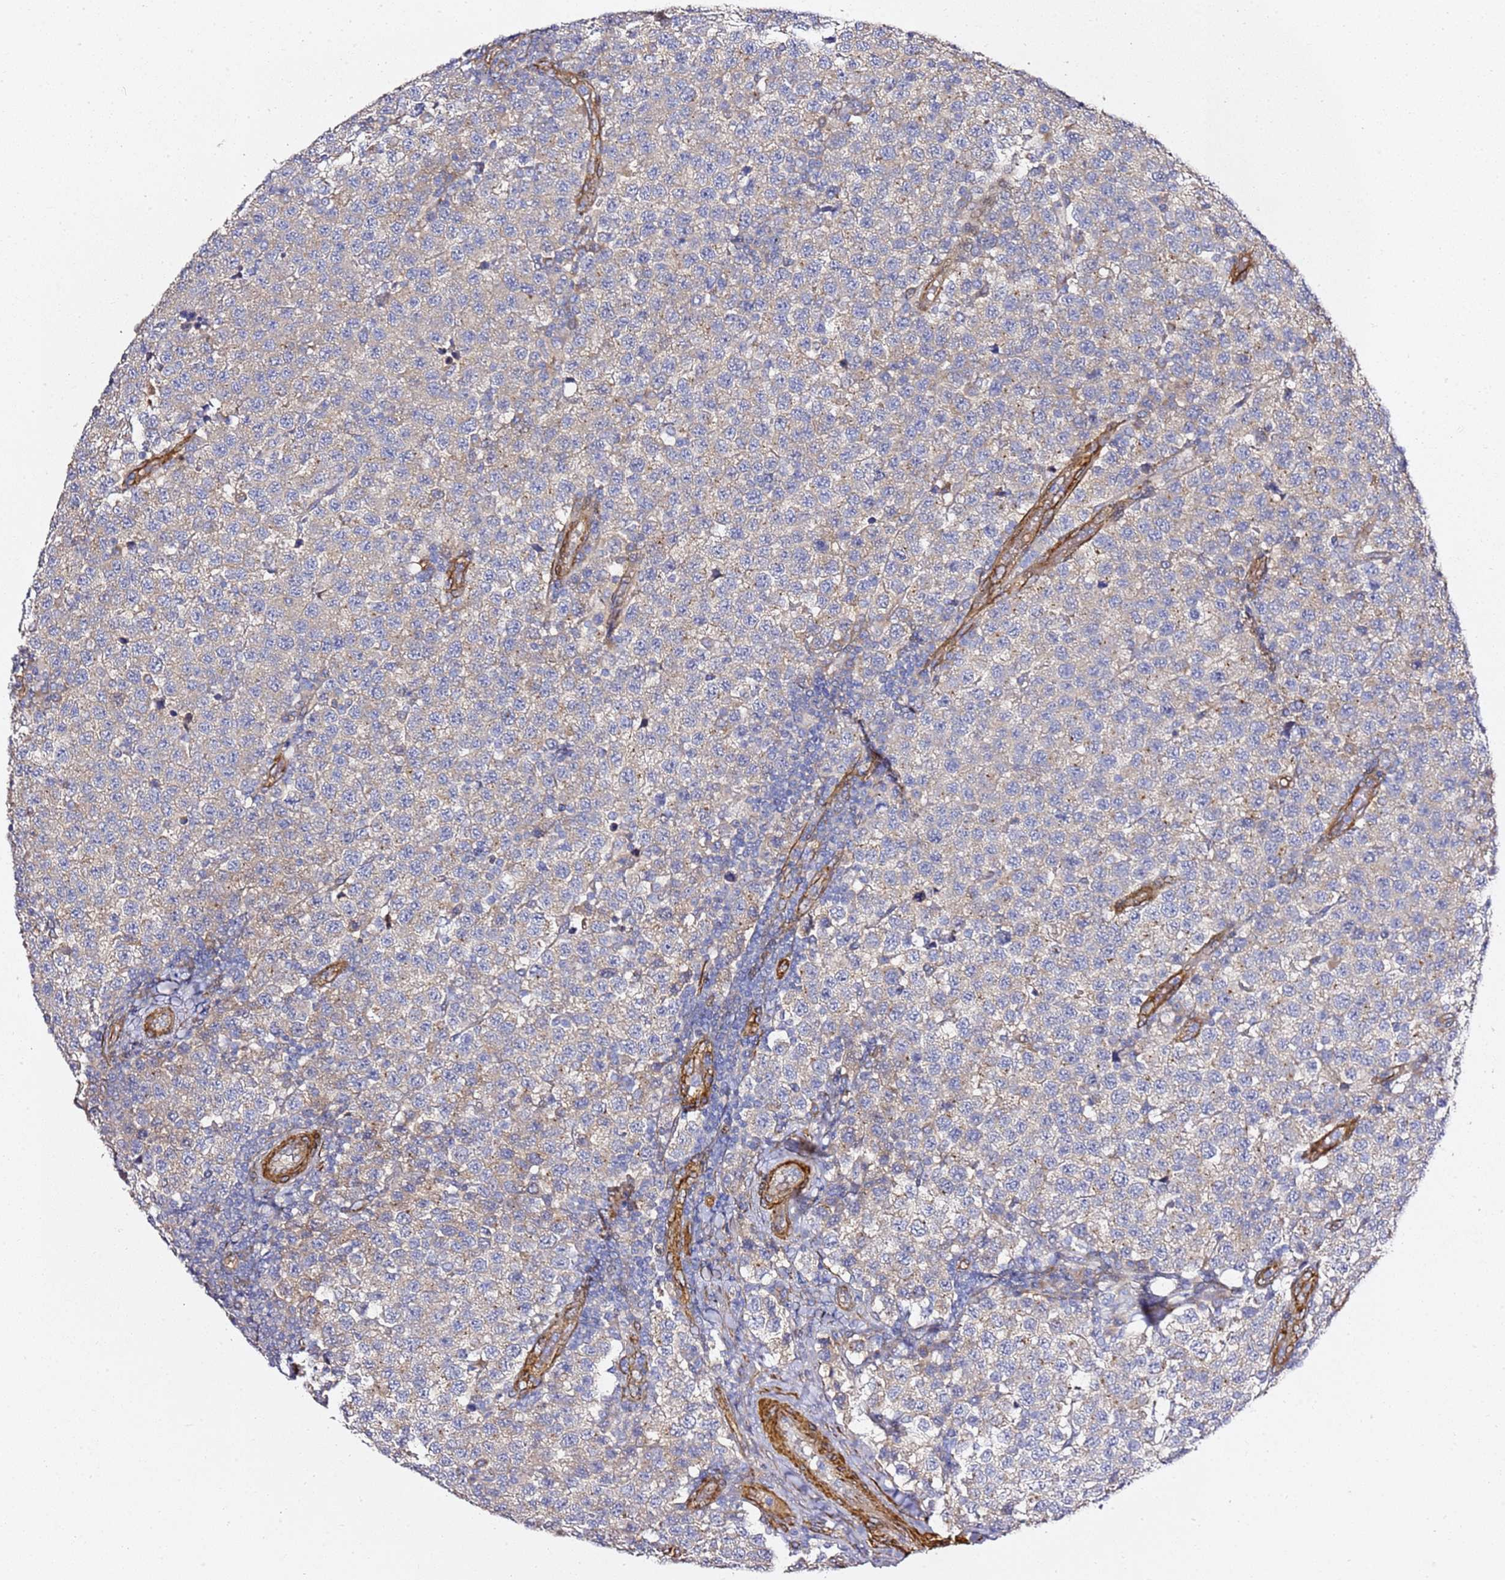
{"staining": {"intensity": "weak", "quantity": "25%-75%", "location": "cytoplasmic/membranous"}, "tissue": "testis cancer", "cell_type": "Tumor cells", "image_type": "cancer", "snomed": [{"axis": "morphology", "description": "Seminoma, NOS"}, {"axis": "topography", "description": "Testis"}], "caption": "Immunohistochemistry (IHC) histopathology image of neoplastic tissue: human testis cancer stained using immunohistochemistry (IHC) reveals low levels of weak protein expression localized specifically in the cytoplasmic/membranous of tumor cells, appearing as a cytoplasmic/membranous brown color.", "gene": "EPS8L1", "patient": {"sex": "male", "age": 34}}